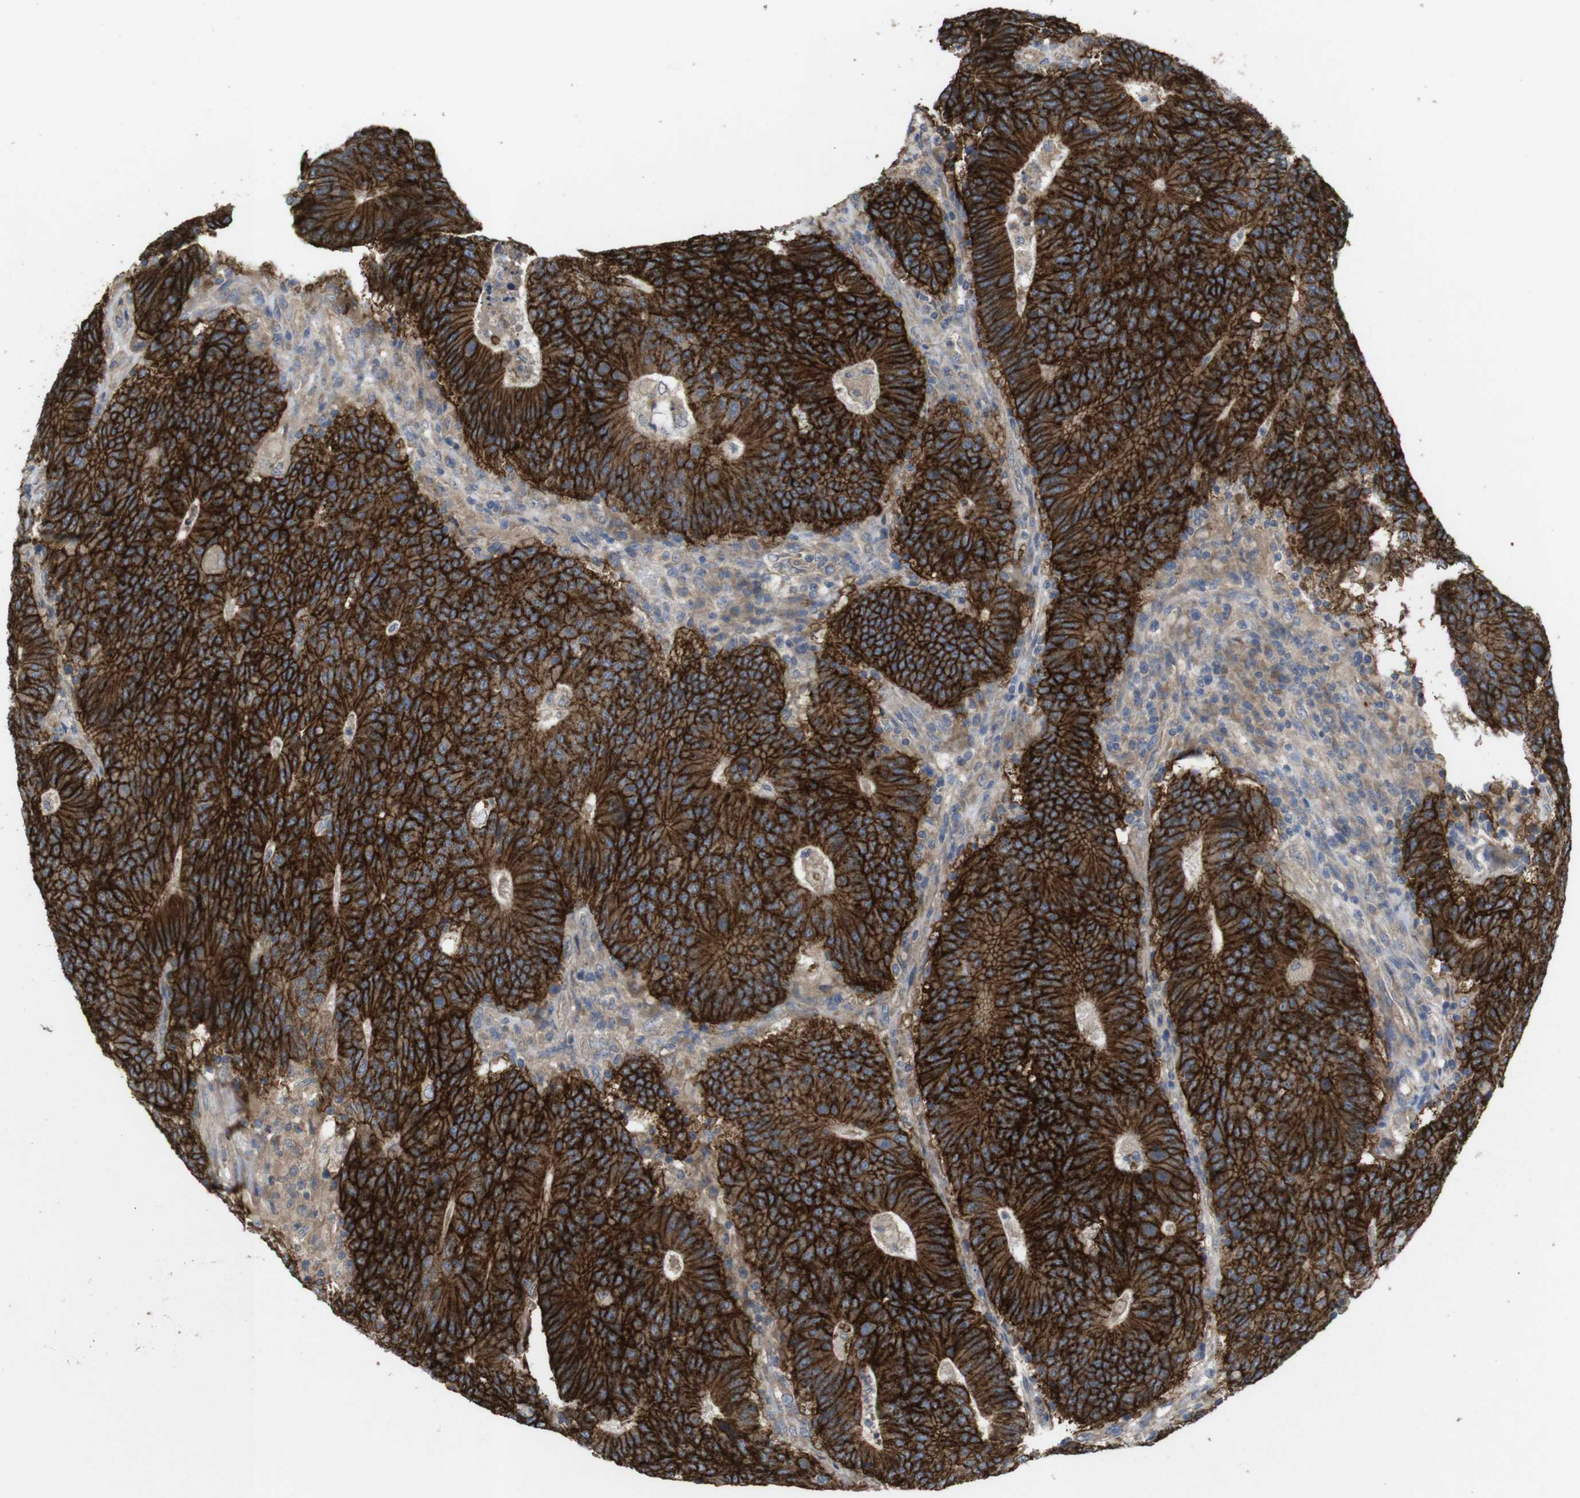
{"staining": {"intensity": "strong", "quantity": ">75%", "location": "cytoplasmic/membranous"}, "tissue": "colorectal cancer", "cell_type": "Tumor cells", "image_type": "cancer", "snomed": [{"axis": "morphology", "description": "Normal tissue, NOS"}, {"axis": "morphology", "description": "Adenocarcinoma, NOS"}, {"axis": "topography", "description": "Colon"}], "caption": "A brown stain shows strong cytoplasmic/membranous staining of a protein in human colorectal cancer (adenocarcinoma) tumor cells.", "gene": "KCNS3", "patient": {"sex": "female", "age": 75}}